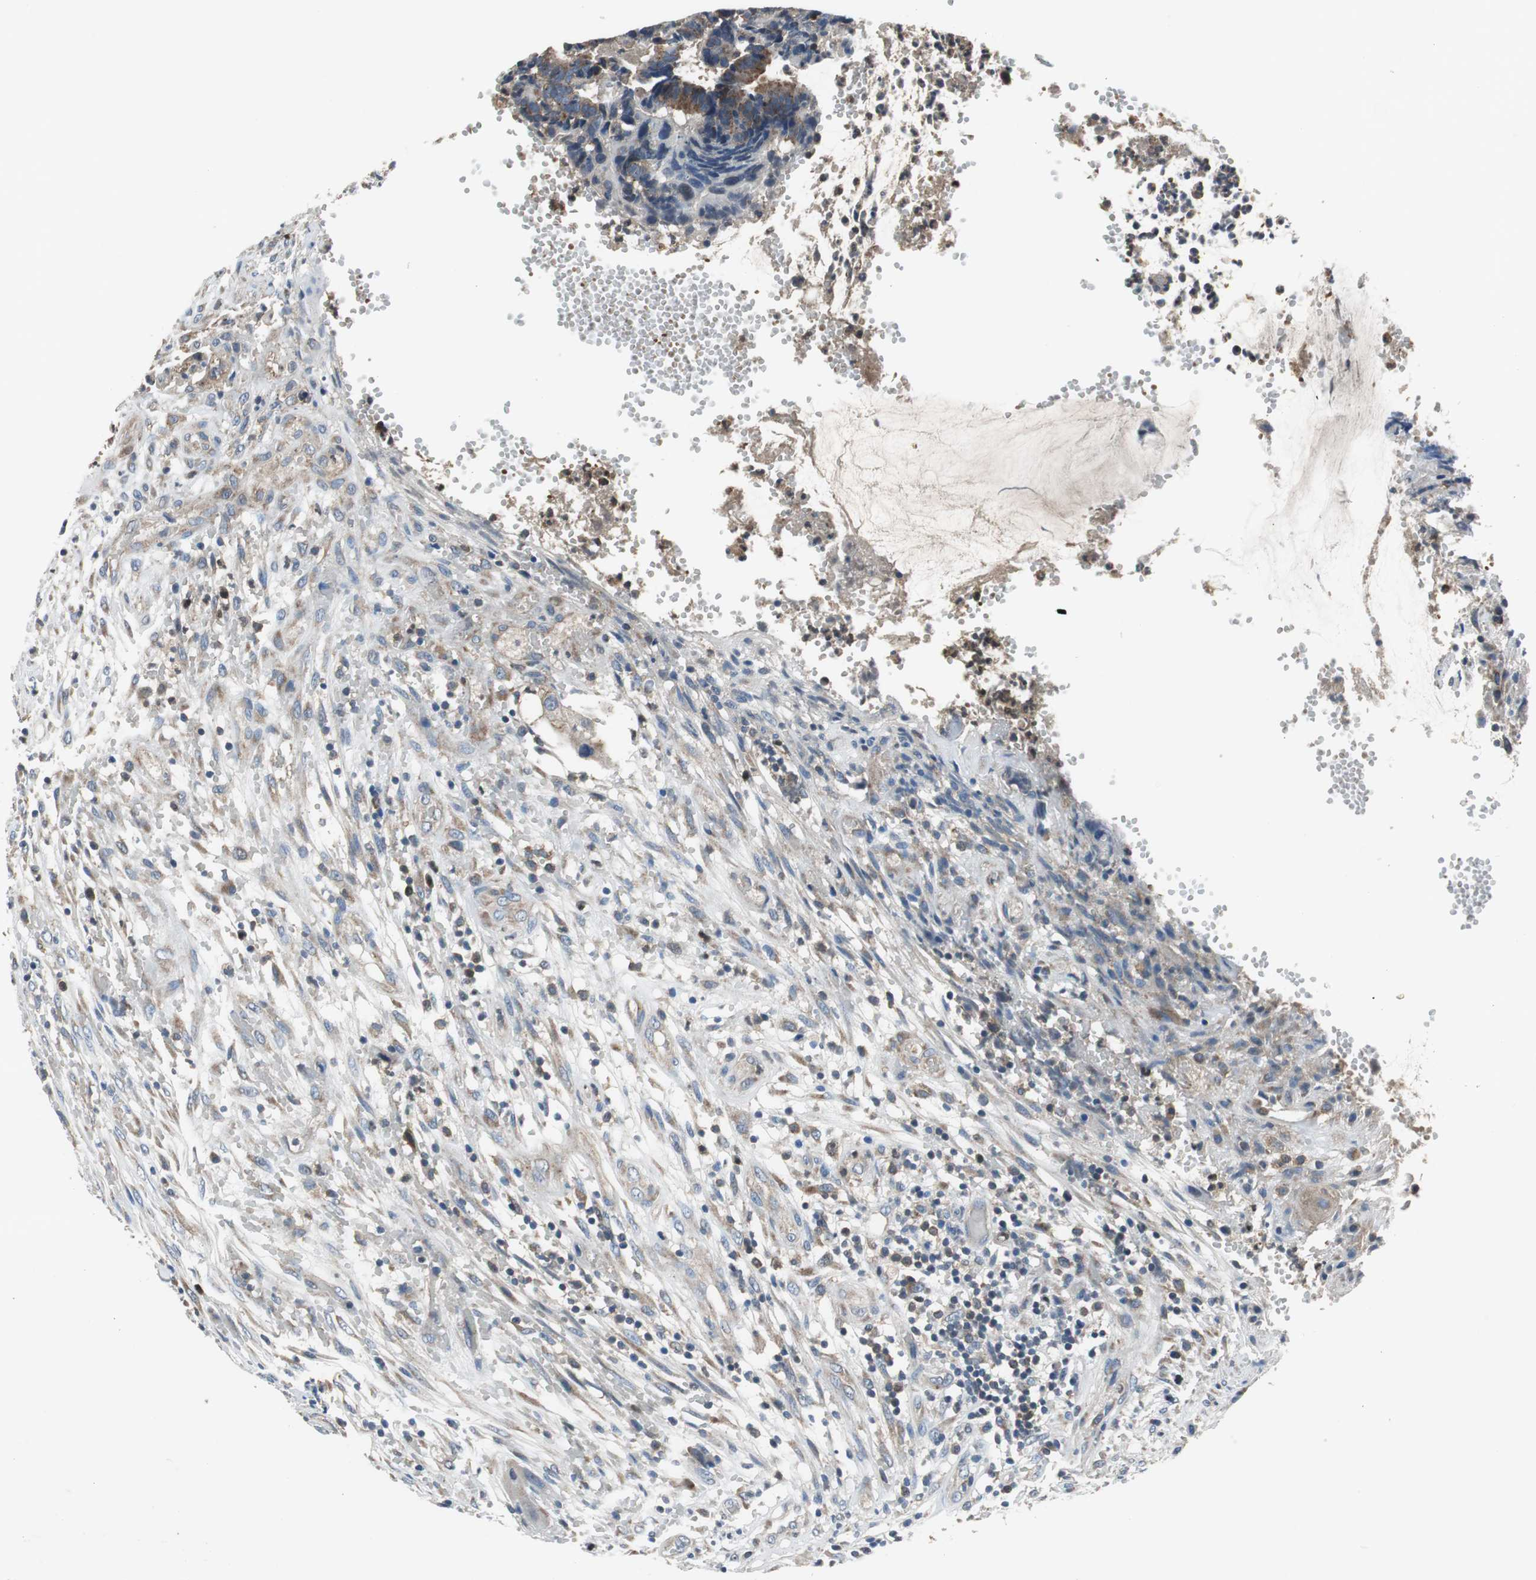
{"staining": {"intensity": "moderate", "quantity": "25%-75%", "location": "cytoplasmic/membranous"}, "tissue": "colorectal cancer", "cell_type": "Tumor cells", "image_type": "cancer", "snomed": [{"axis": "morphology", "description": "Adenocarcinoma, NOS"}, {"axis": "topography", "description": "Colon"}], "caption": "The immunohistochemical stain shows moderate cytoplasmic/membranous positivity in tumor cells of colorectal cancer (adenocarcinoma) tissue.", "gene": "PI4KB", "patient": {"sex": "female", "age": 57}}